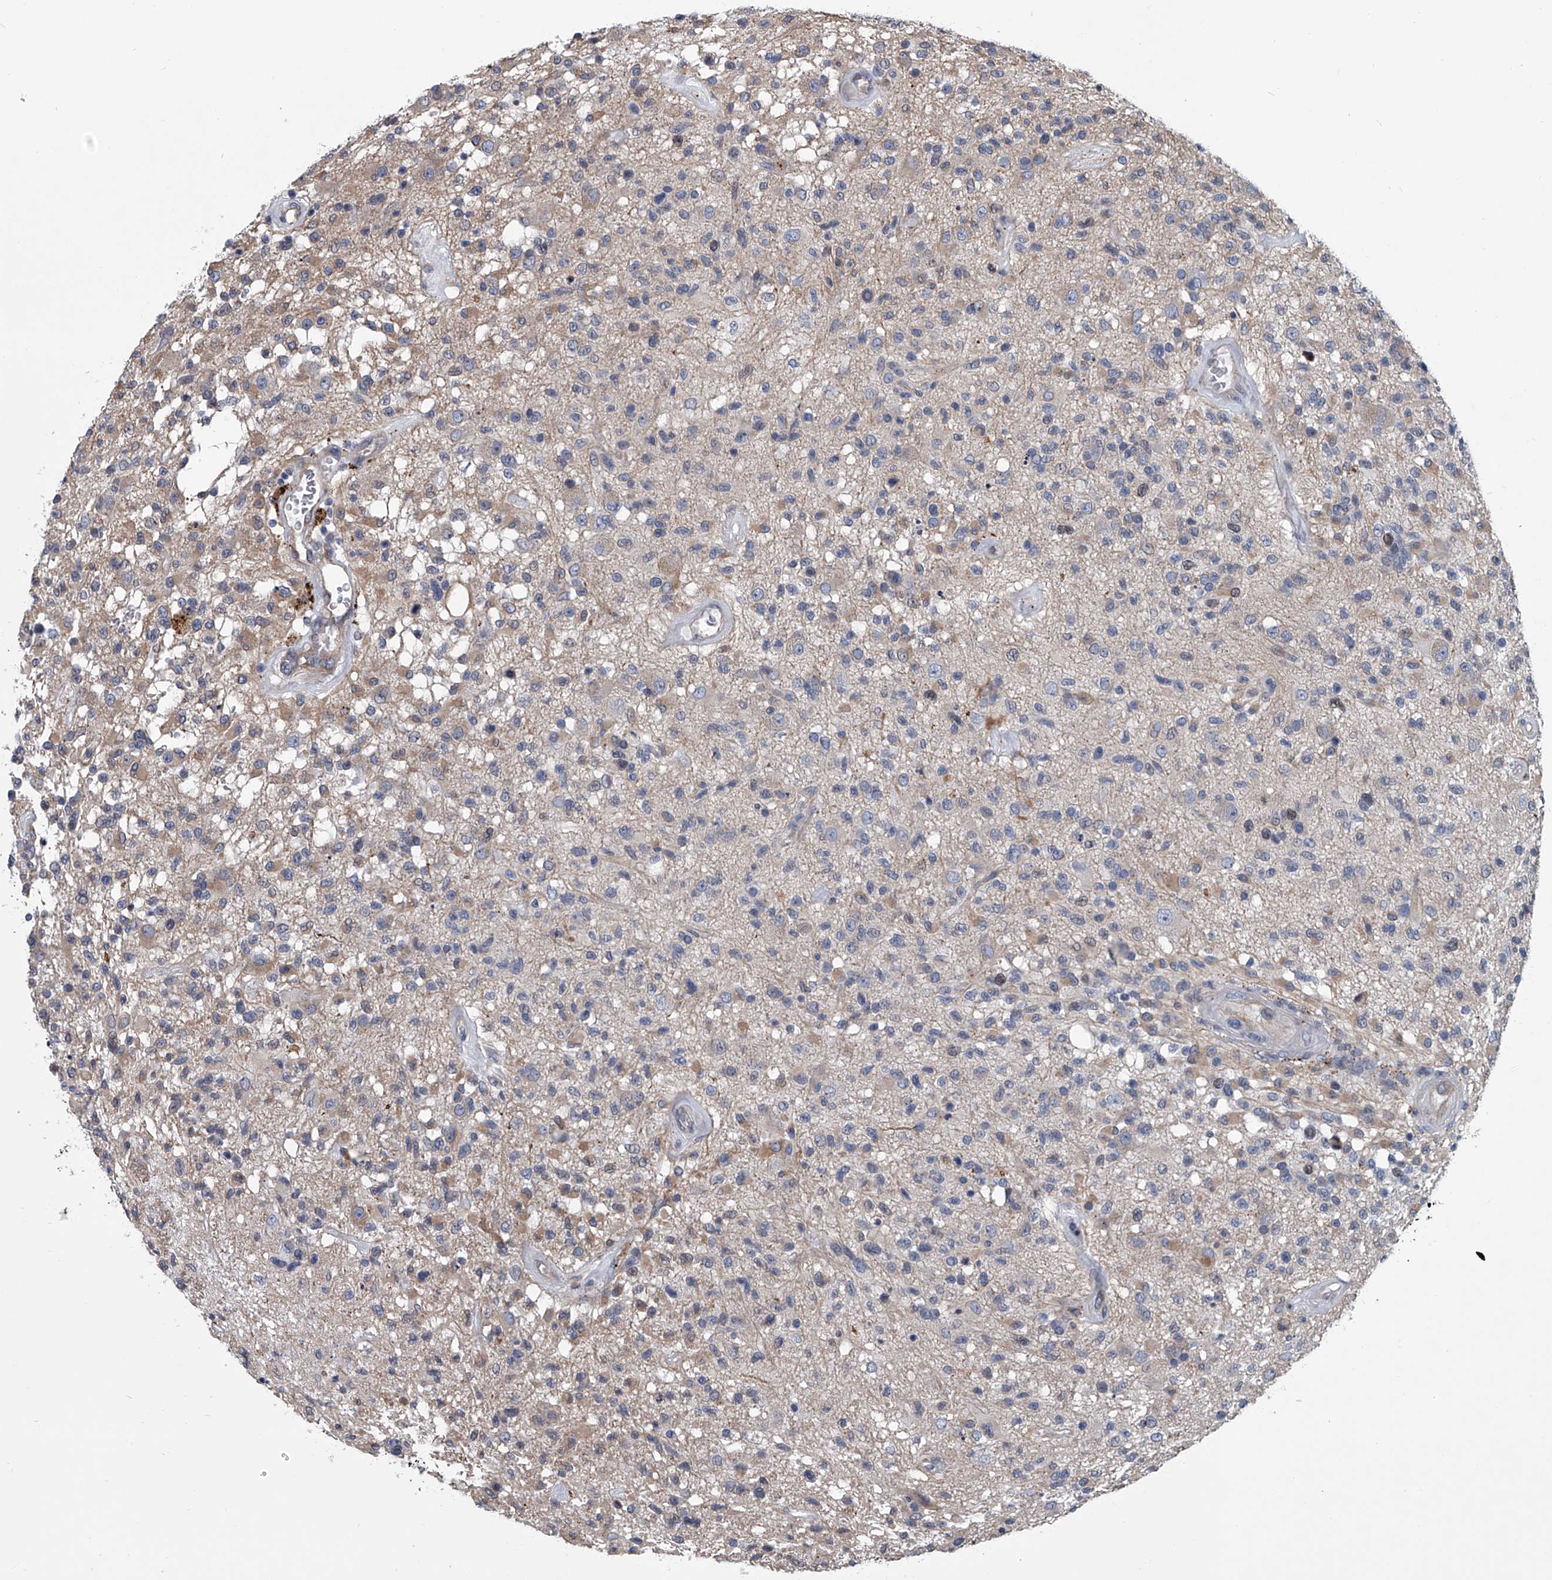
{"staining": {"intensity": "negative", "quantity": "none", "location": "none"}, "tissue": "glioma", "cell_type": "Tumor cells", "image_type": "cancer", "snomed": [{"axis": "morphology", "description": "Glioma, malignant, High grade"}, {"axis": "morphology", "description": "Glioblastoma, NOS"}, {"axis": "topography", "description": "Brain"}], "caption": "DAB (3,3'-diaminobenzidine) immunohistochemical staining of glioblastoma displays no significant staining in tumor cells.", "gene": "ABCG1", "patient": {"sex": "male", "age": 60}}